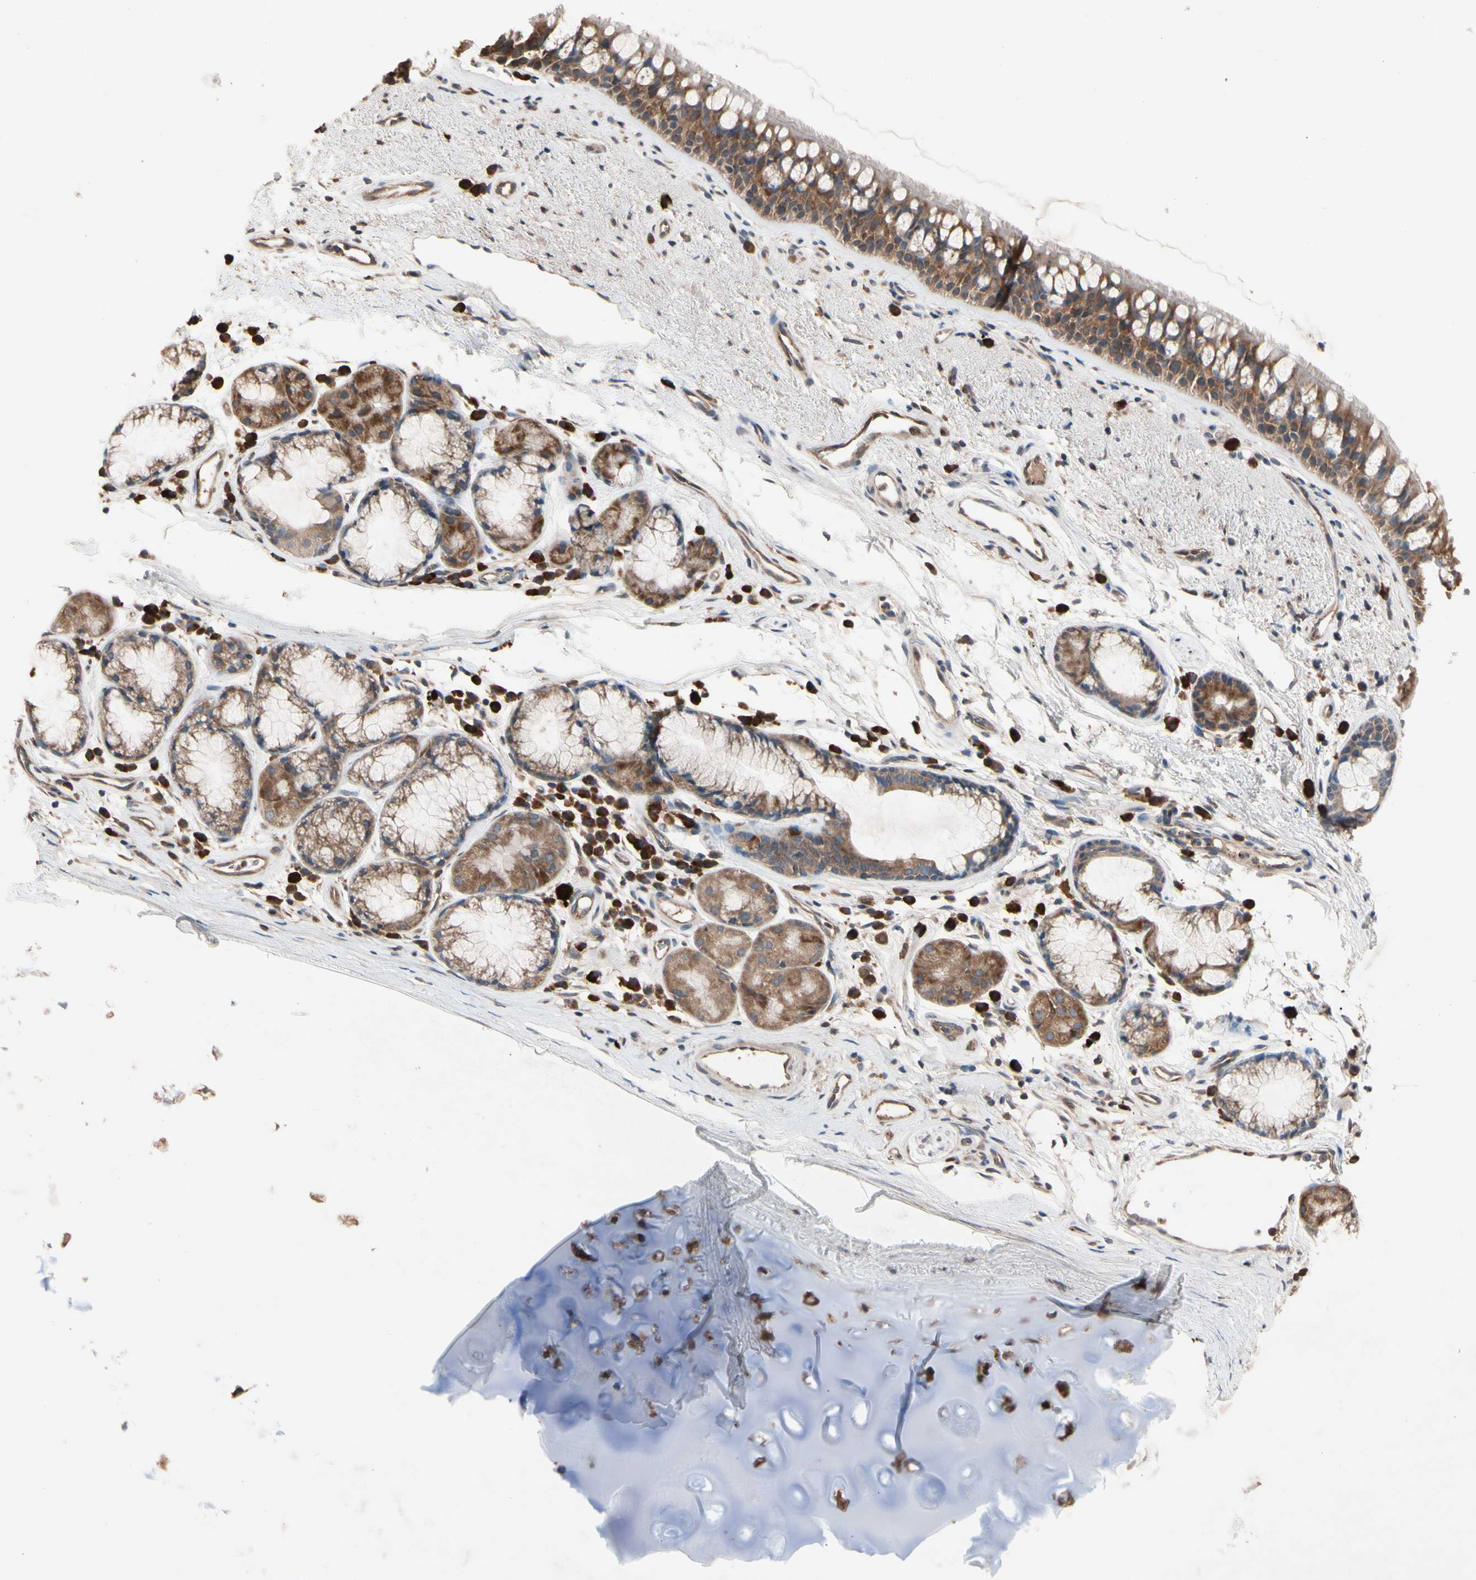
{"staining": {"intensity": "moderate", "quantity": ">75%", "location": "cytoplasmic/membranous"}, "tissue": "bronchus", "cell_type": "Respiratory epithelial cells", "image_type": "normal", "snomed": [{"axis": "morphology", "description": "Normal tissue, NOS"}, {"axis": "topography", "description": "Bronchus"}], "caption": "Immunohistochemistry (DAB) staining of benign bronchus exhibits moderate cytoplasmic/membranous protein expression in about >75% of respiratory epithelial cells.", "gene": "PRDX4", "patient": {"sex": "female", "age": 54}}